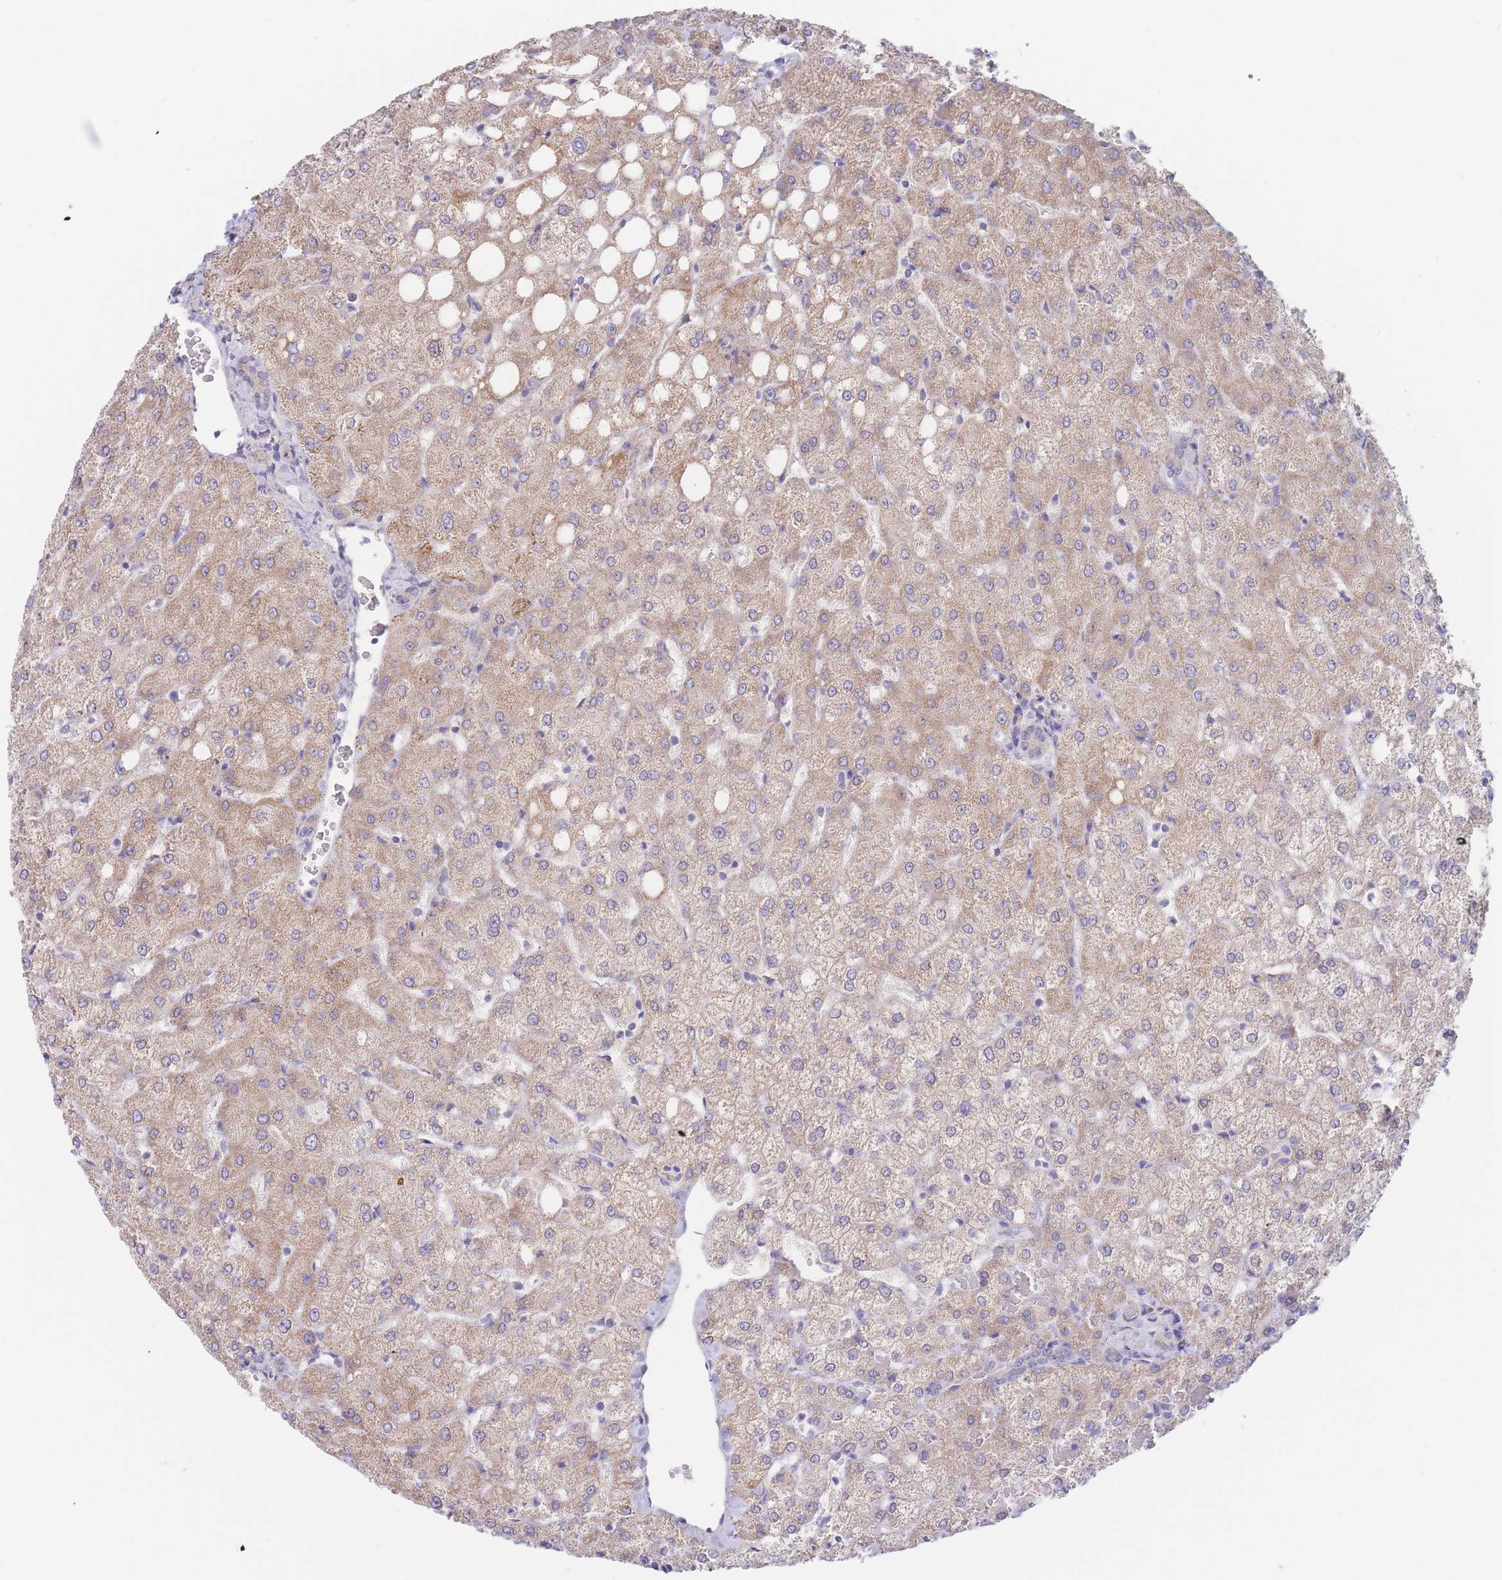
{"staining": {"intensity": "negative", "quantity": "none", "location": "none"}, "tissue": "liver", "cell_type": "Cholangiocytes", "image_type": "normal", "snomed": [{"axis": "morphology", "description": "Normal tissue, NOS"}, {"axis": "topography", "description": "Liver"}], "caption": "The immunohistochemistry photomicrograph has no significant positivity in cholangiocytes of liver. Nuclei are stained in blue.", "gene": "ZNF281", "patient": {"sex": "female", "age": 54}}